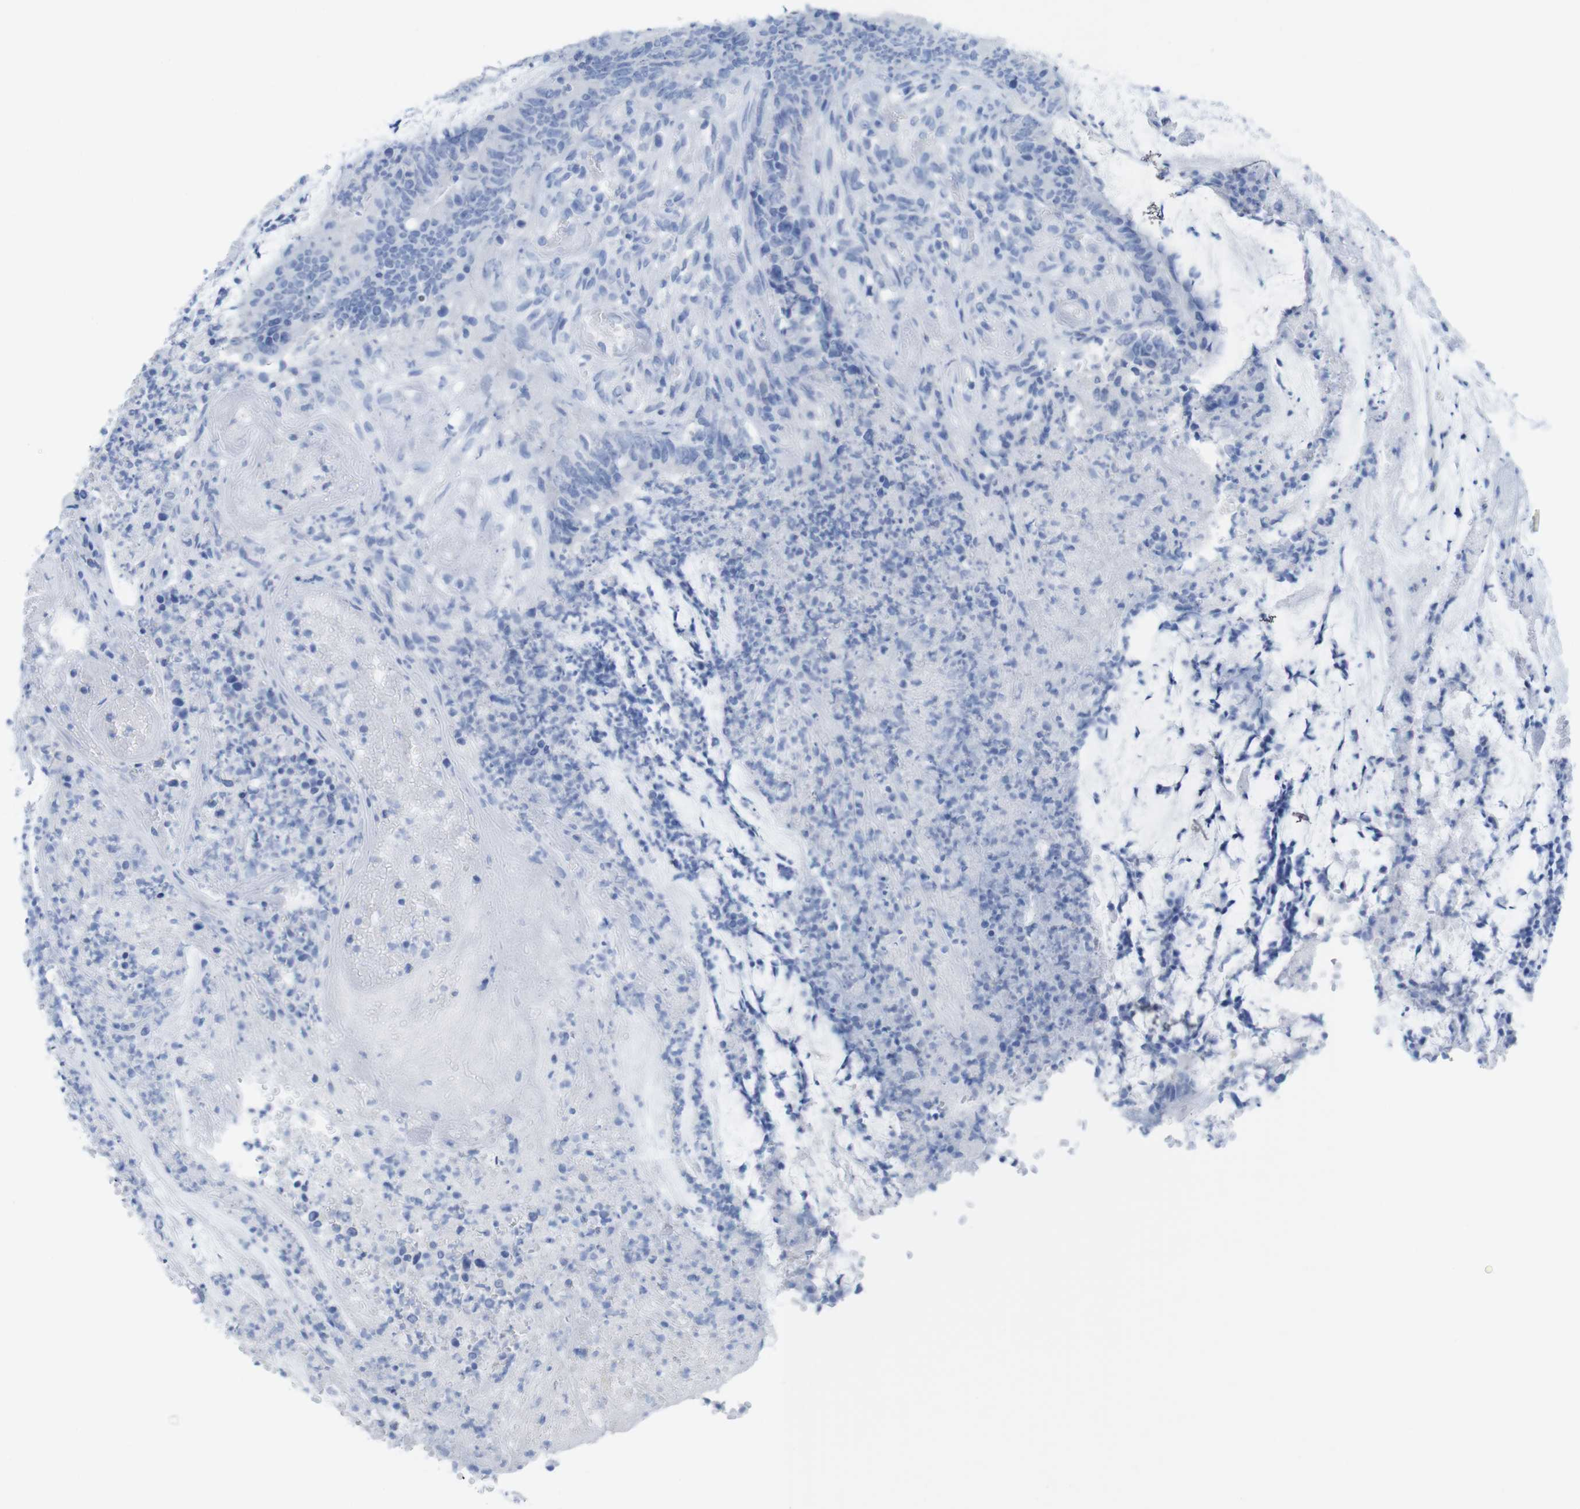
{"staining": {"intensity": "negative", "quantity": "none", "location": "none"}, "tissue": "colorectal cancer", "cell_type": "Tumor cells", "image_type": "cancer", "snomed": [{"axis": "morphology", "description": "Adenocarcinoma, NOS"}, {"axis": "topography", "description": "Rectum"}], "caption": "IHC histopathology image of human colorectal cancer stained for a protein (brown), which demonstrates no expression in tumor cells. (IHC, brightfield microscopy, high magnification).", "gene": "MYH7", "patient": {"sex": "female", "age": 66}}